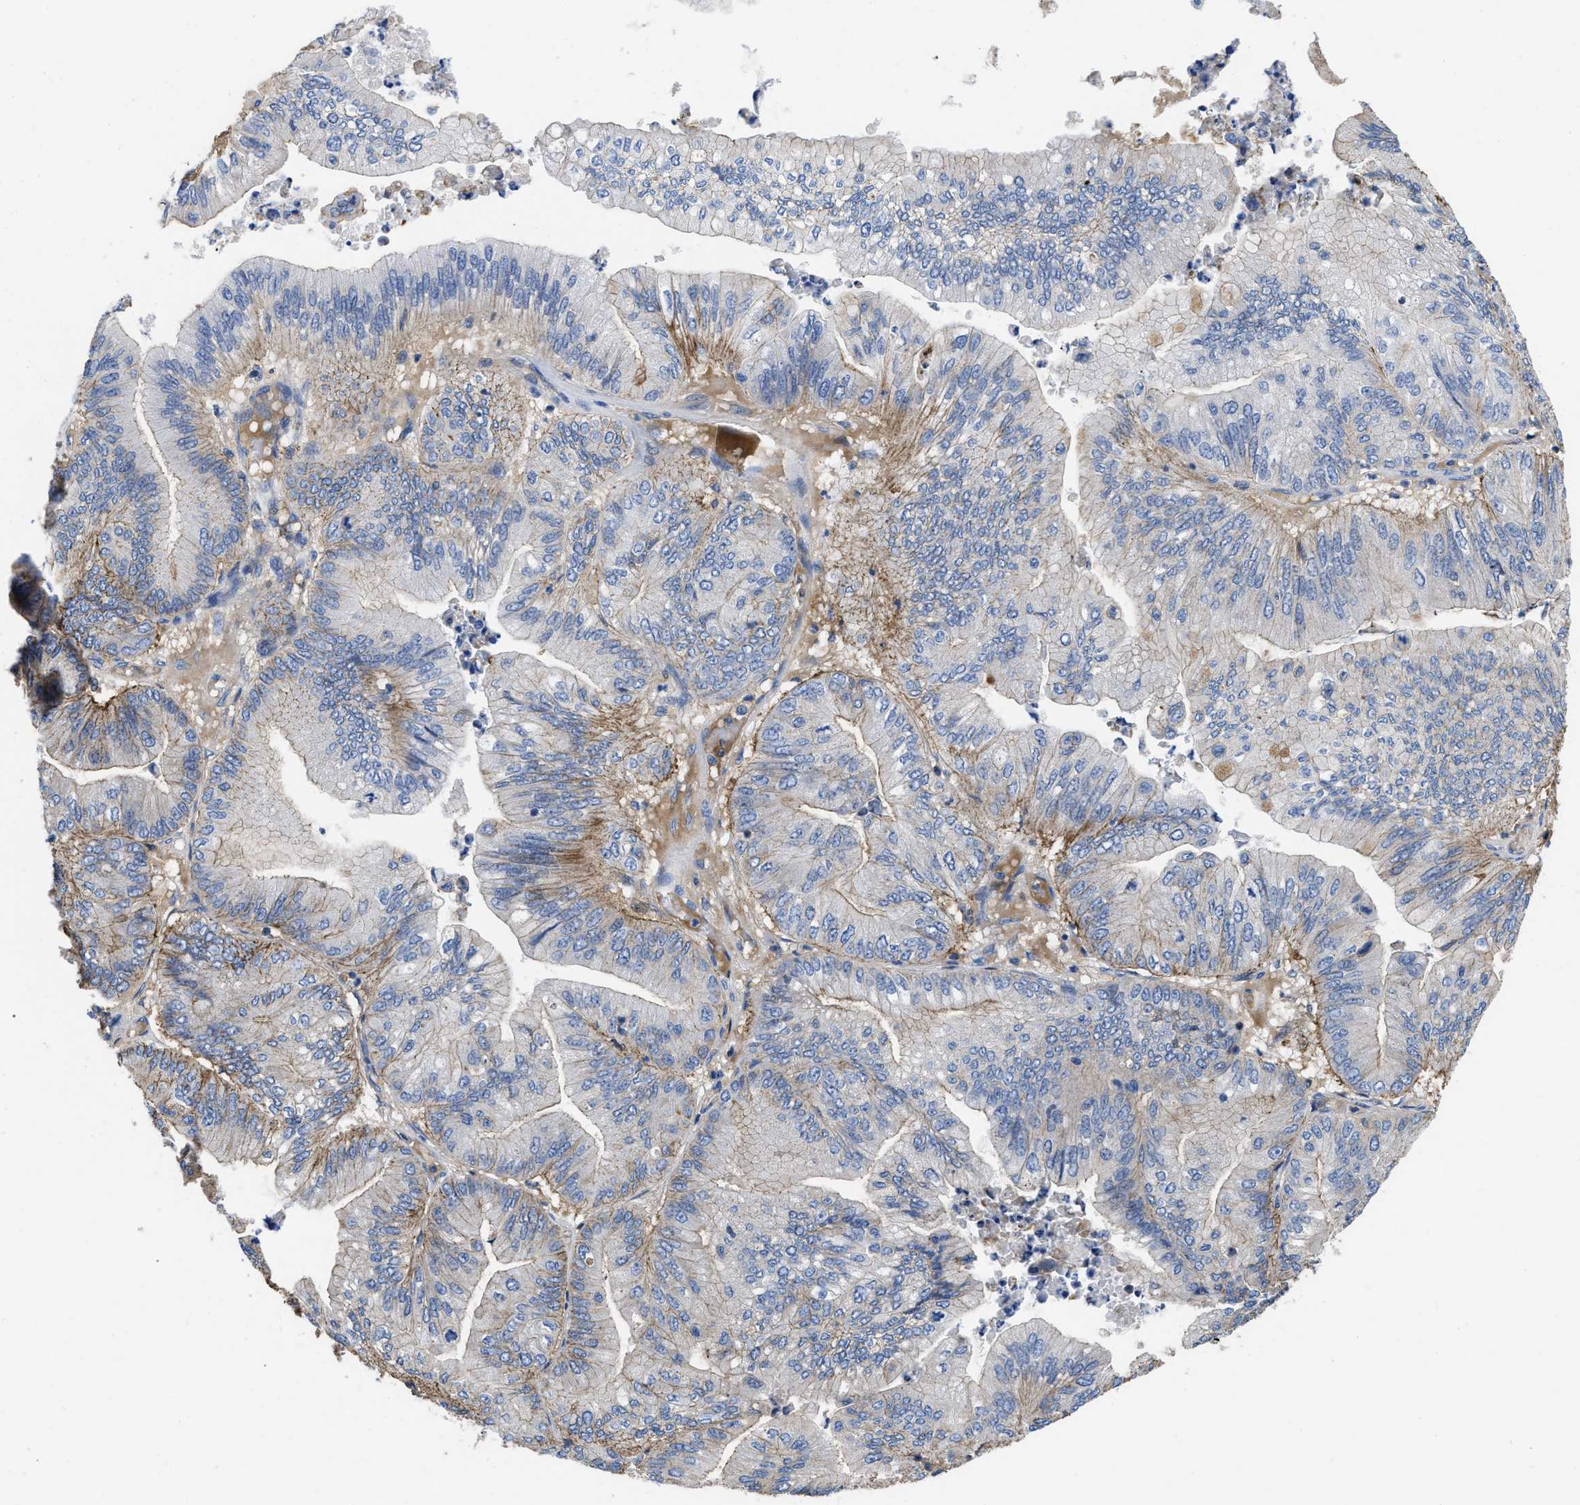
{"staining": {"intensity": "weak", "quantity": "<25%", "location": "cytoplasmic/membranous"}, "tissue": "ovarian cancer", "cell_type": "Tumor cells", "image_type": "cancer", "snomed": [{"axis": "morphology", "description": "Cystadenocarcinoma, mucinous, NOS"}, {"axis": "topography", "description": "Ovary"}], "caption": "Human mucinous cystadenocarcinoma (ovarian) stained for a protein using immunohistochemistry (IHC) displays no expression in tumor cells.", "gene": "USP4", "patient": {"sex": "female", "age": 61}}